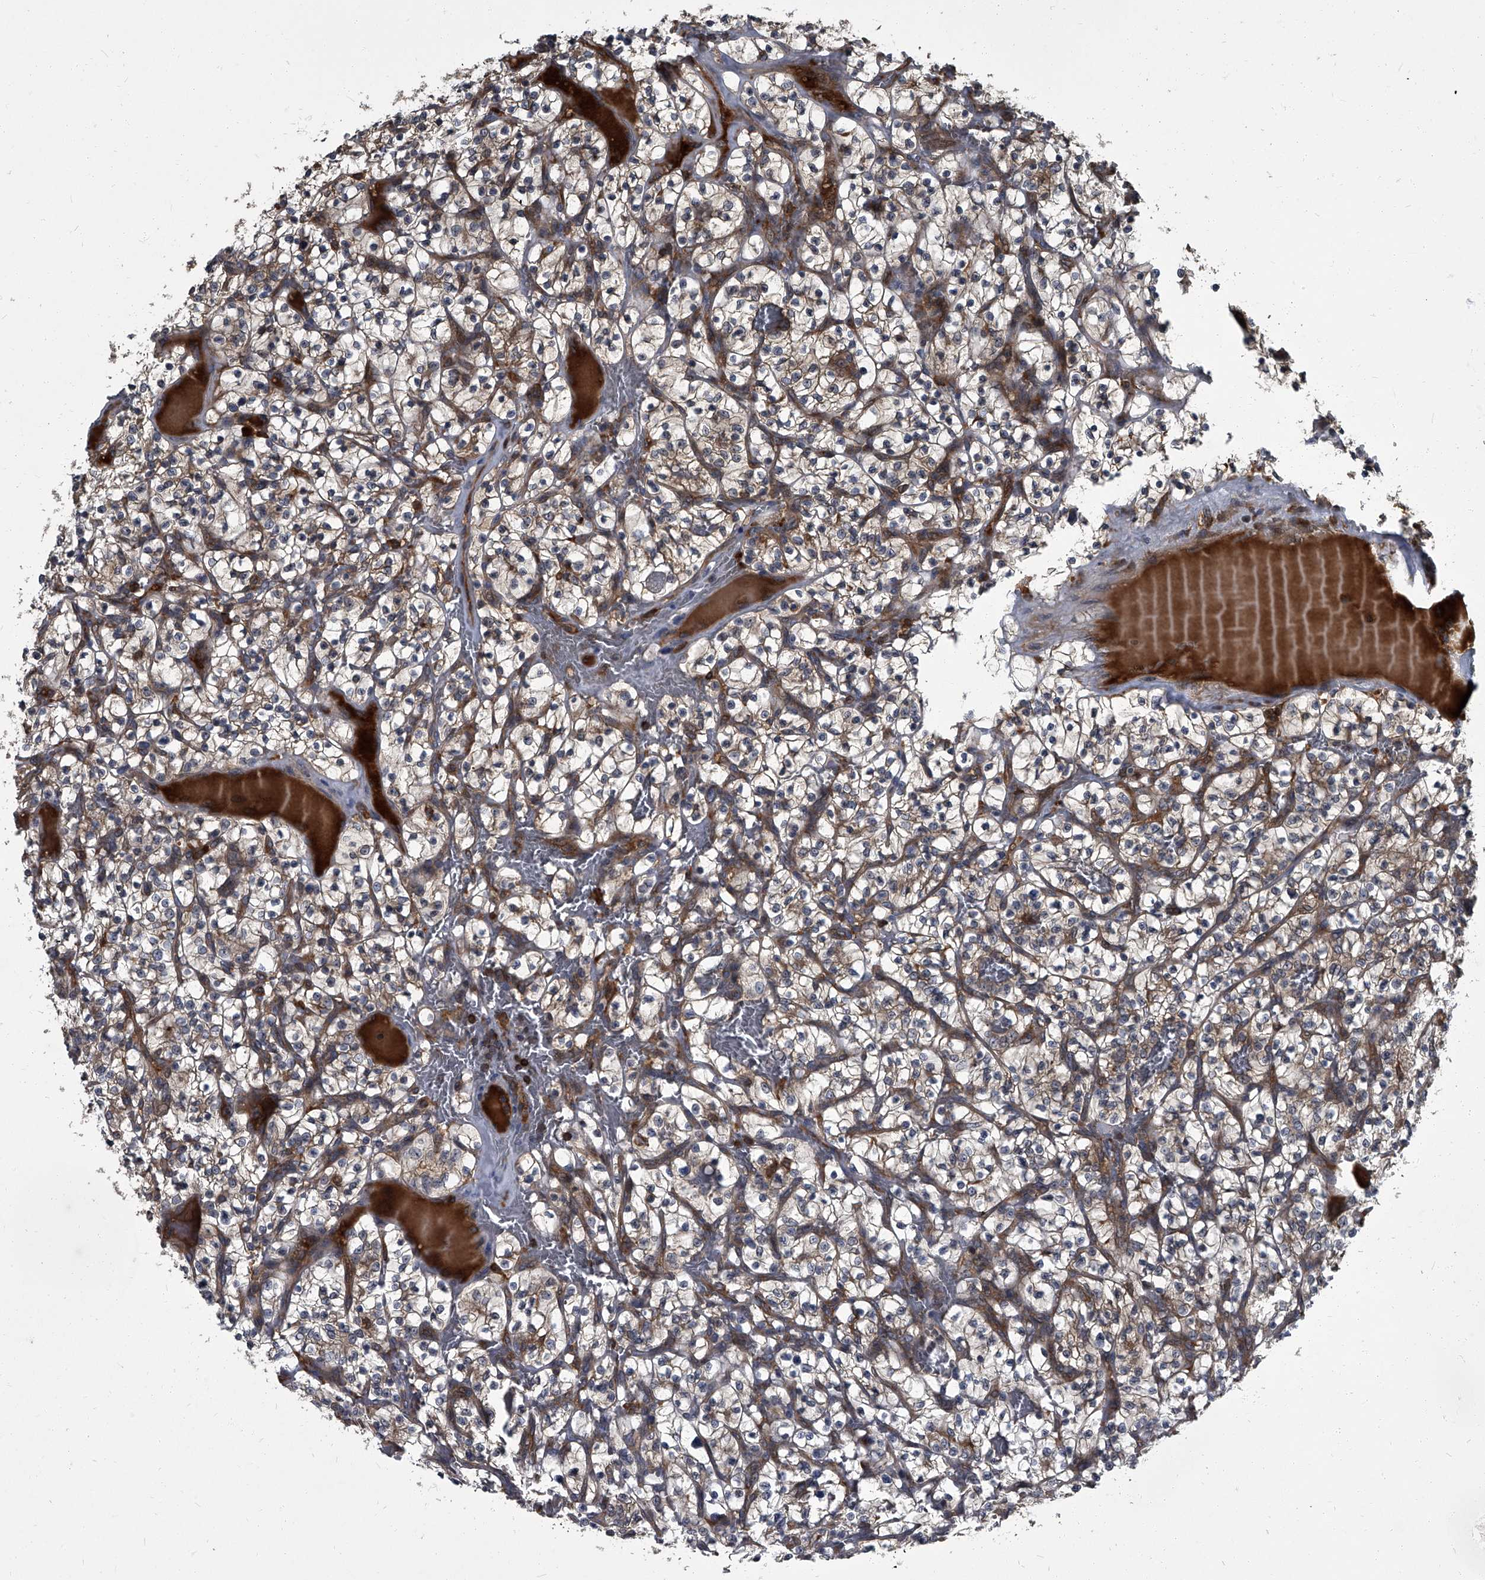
{"staining": {"intensity": "weak", "quantity": "25%-75%", "location": "cytoplasmic/membranous"}, "tissue": "renal cancer", "cell_type": "Tumor cells", "image_type": "cancer", "snomed": [{"axis": "morphology", "description": "Adenocarcinoma, NOS"}, {"axis": "topography", "description": "Kidney"}], "caption": "DAB immunohistochemical staining of adenocarcinoma (renal) displays weak cytoplasmic/membranous protein positivity in approximately 25%-75% of tumor cells.", "gene": "CDV3", "patient": {"sex": "female", "age": 57}}